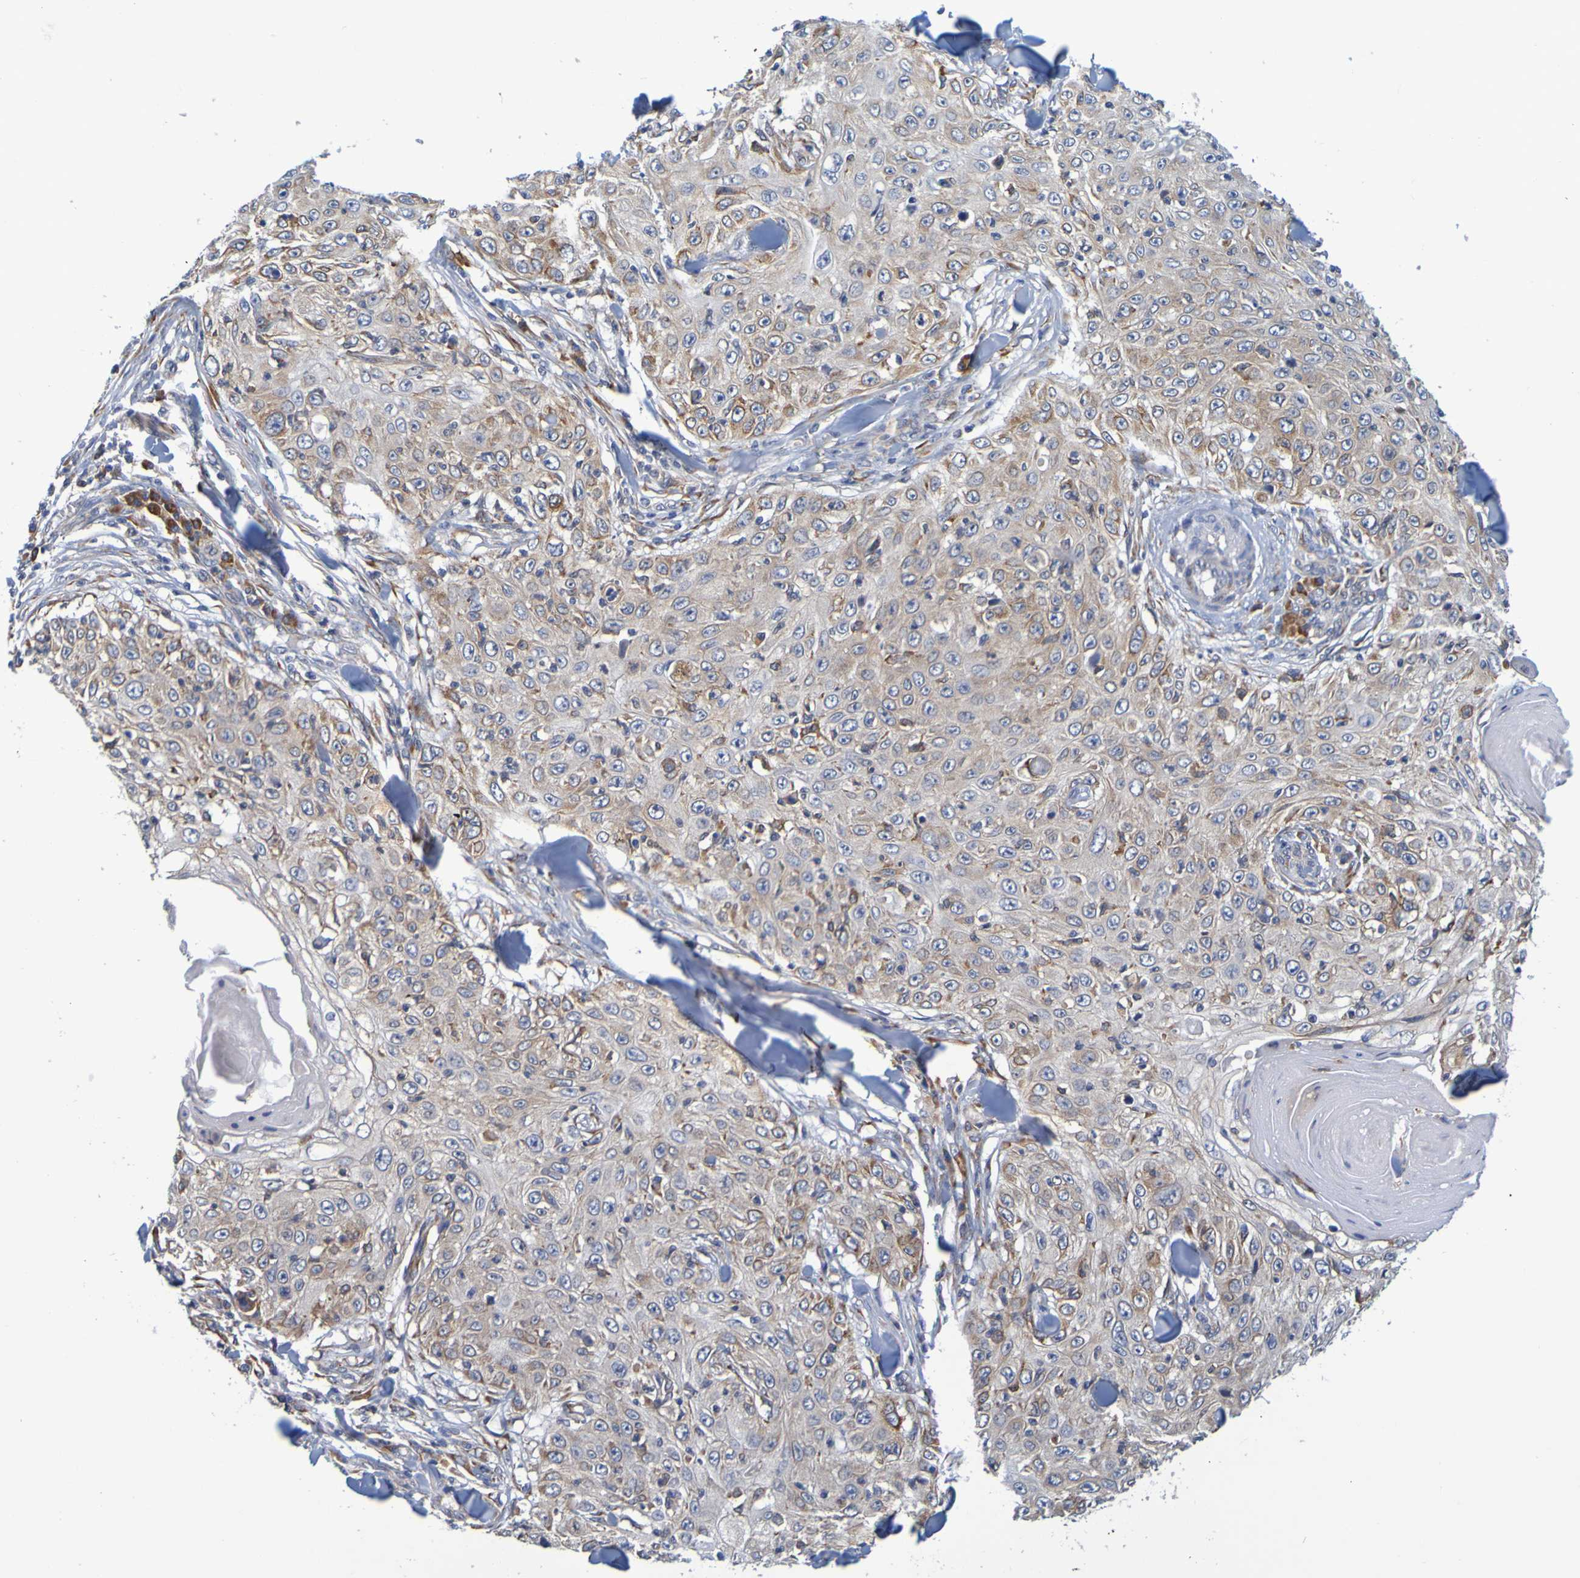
{"staining": {"intensity": "moderate", "quantity": "25%-75%", "location": "cytoplasmic/membranous"}, "tissue": "skin cancer", "cell_type": "Tumor cells", "image_type": "cancer", "snomed": [{"axis": "morphology", "description": "Squamous cell carcinoma, NOS"}, {"axis": "topography", "description": "Skin"}], "caption": "Brown immunohistochemical staining in human skin cancer reveals moderate cytoplasmic/membranous staining in approximately 25%-75% of tumor cells.", "gene": "SIL1", "patient": {"sex": "male", "age": 86}}